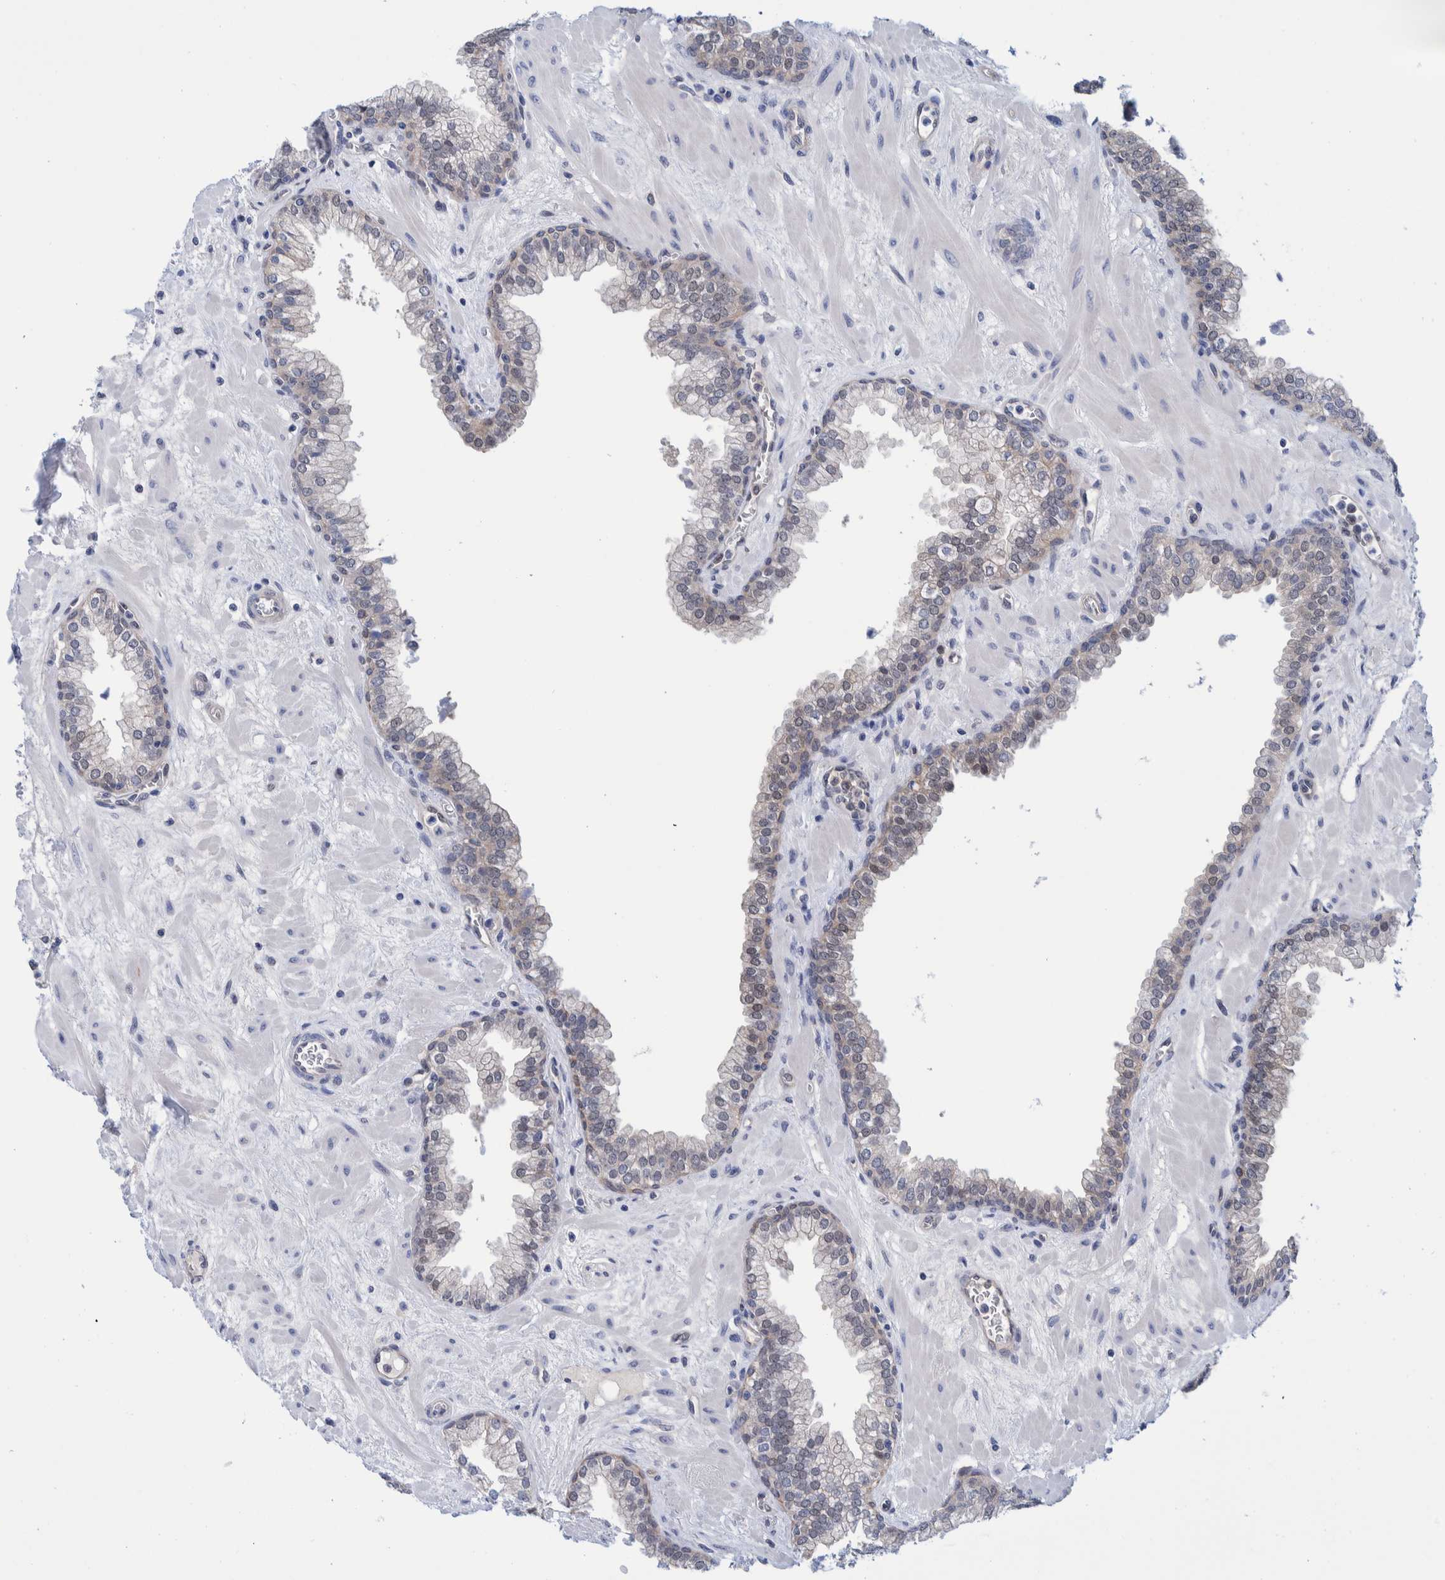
{"staining": {"intensity": "strong", "quantity": "<25%", "location": "cytoplasmic/membranous"}, "tissue": "prostate", "cell_type": "Glandular cells", "image_type": "normal", "snomed": [{"axis": "morphology", "description": "Normal tissue, NOS"}, {"axis": "morphology", "description": "Urothelial carcinoma, Low grade"}, {"axis": "topography", "description": "Urinary bladder"}, {"axis": "topography", "description": "Prostate"}], "caption": "Prostate stained for a protein (brown) exhibits strong cytoplasmic/membranous positive staining in approximately <25% of glandular cells.", "gene": "PFAS", "patient": {"sex": "male", "age": 60}}